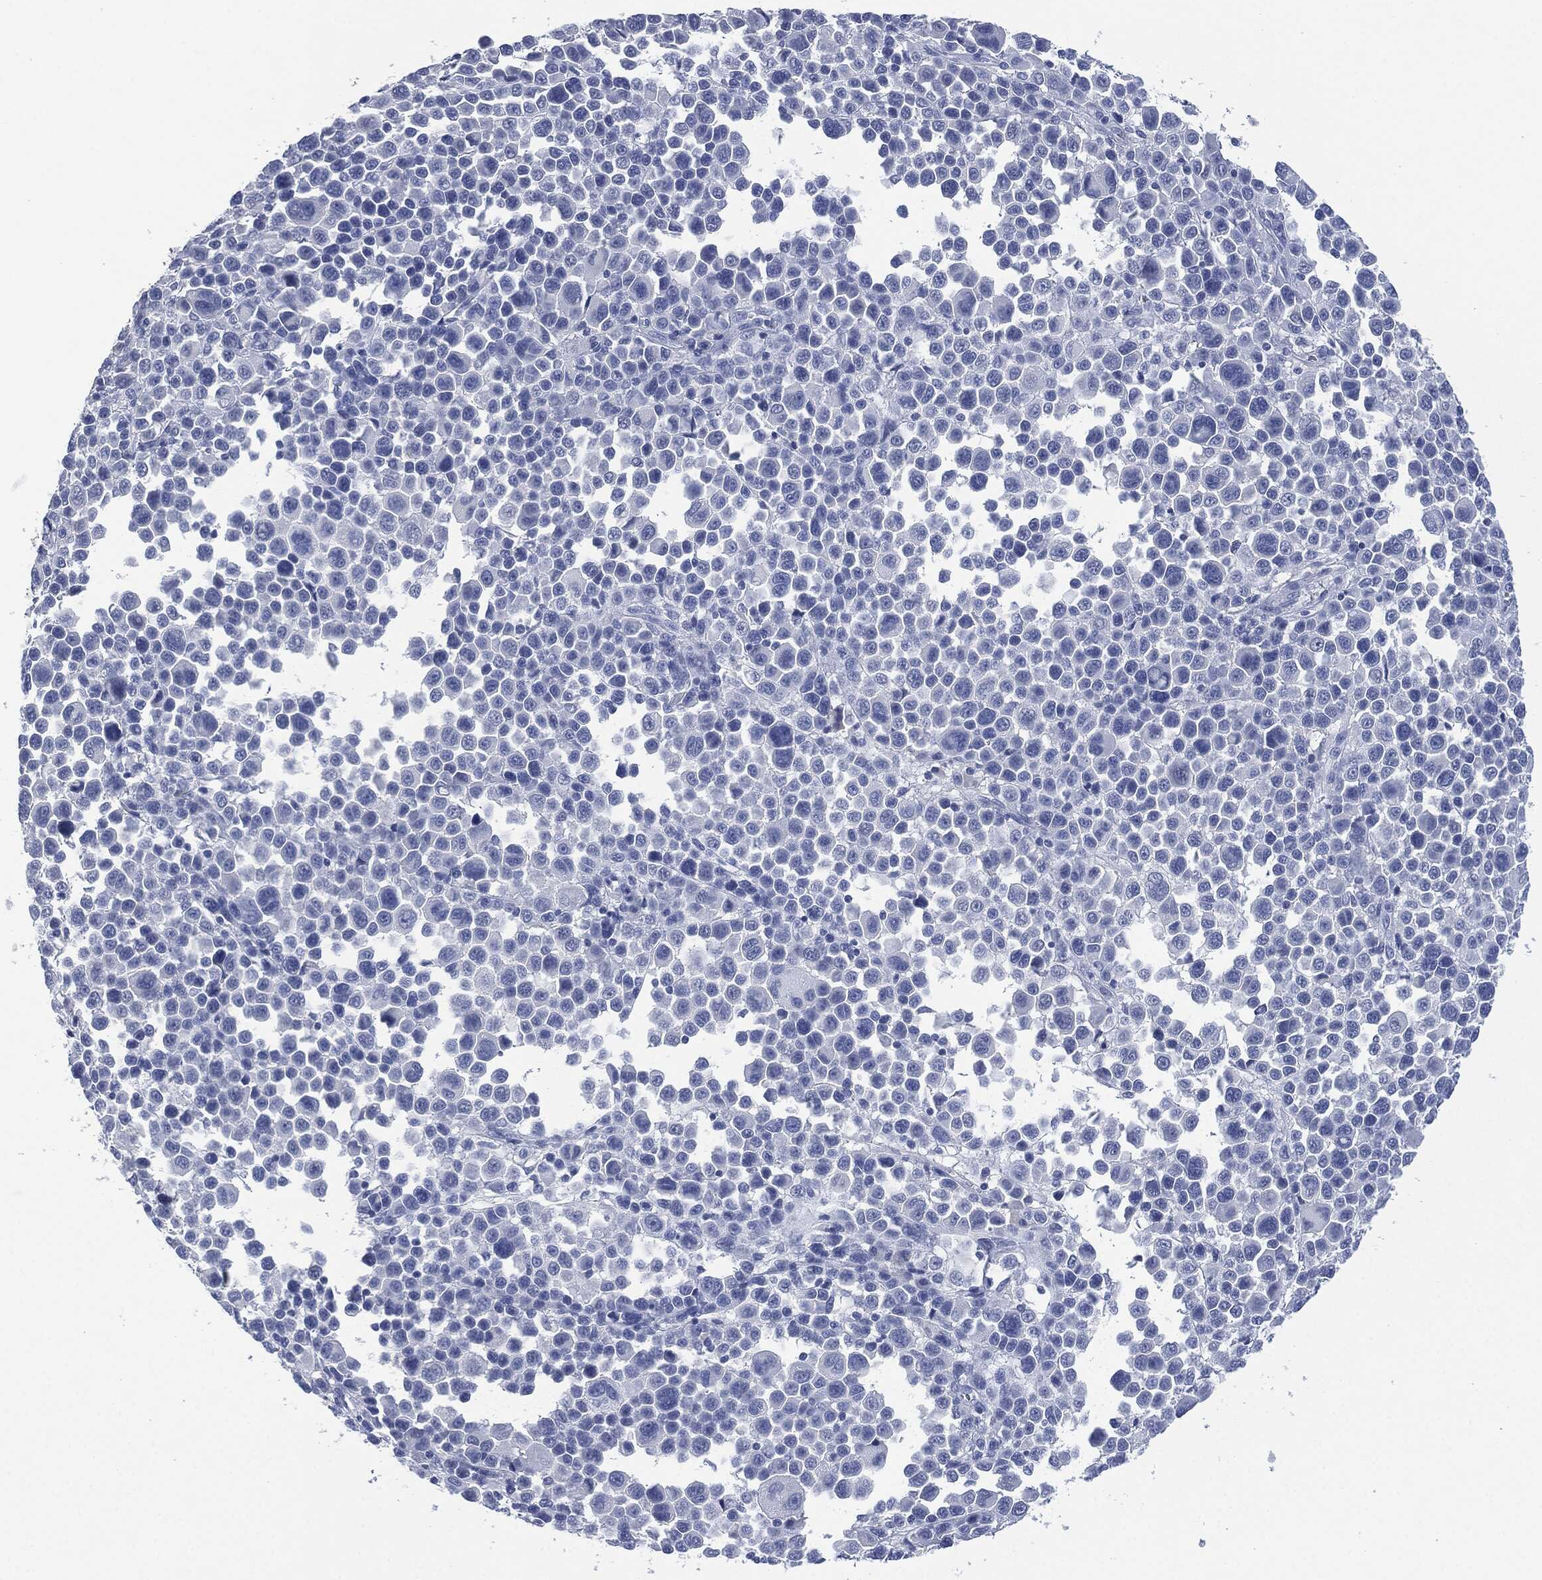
{"staining": {"intensity": "negative", "quantity": "none", "location": "none"}, "tissue": "melanoma", "cell_type": "Tumor cells", "image_type": "cancer", "snomed": [{"axis": "morphology", "description": "Malignant melanoma, NOS"}, {"axis": "topography", "description": "Skin"}], "caption": "High magnification brightfield microscopy of malignant melanoma stained with DAB (3,3'-diaminobenzidine) (brown) and counterstained with hematoxylin (blue): tumor cells show no significant expression. The staining is performed using DAB brown chromogen with nuclei counter-stained in using hematoxylin.", "gene": "CEACAM8", "patient": {"sex": "female", "age": 57}}